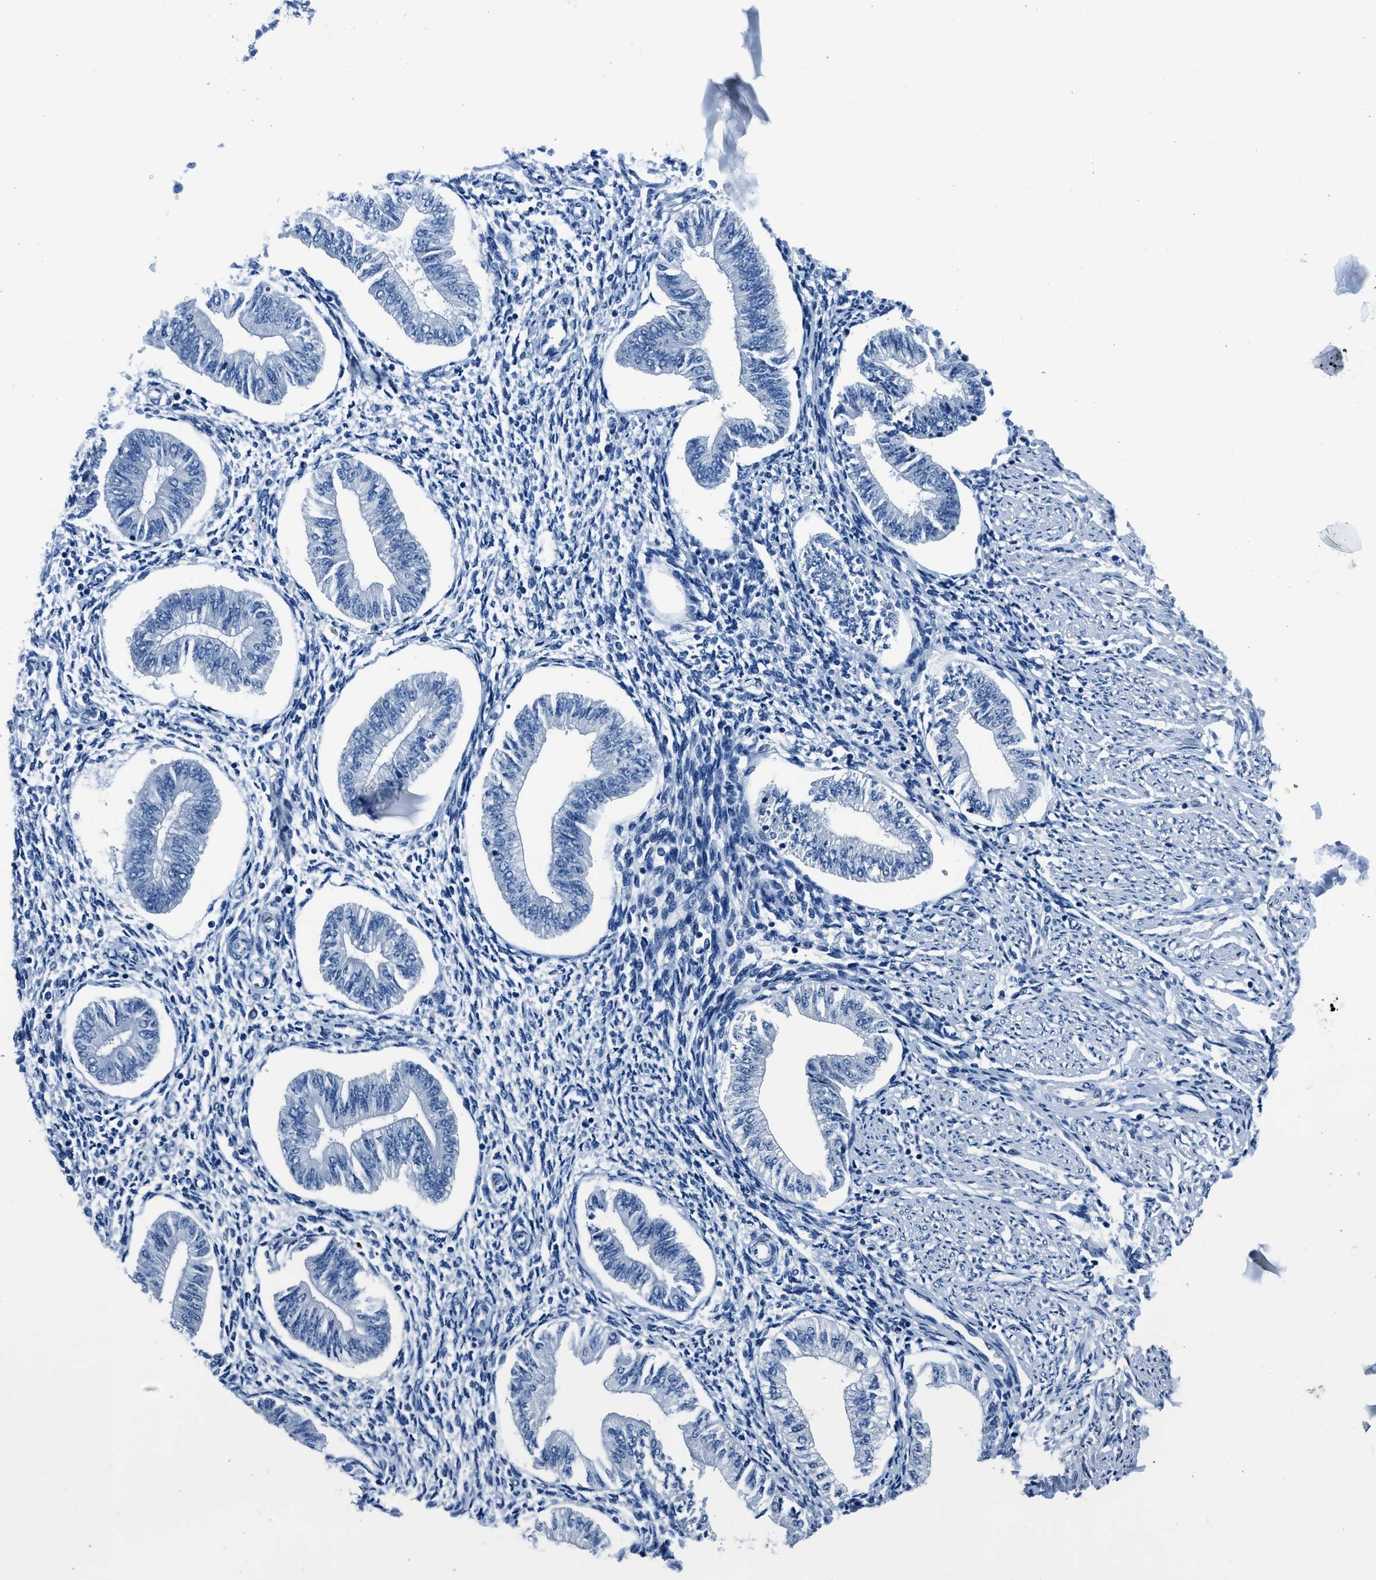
{"staining": {"intensity": "negative", "quantity": "none", "location": "none"}, "tissue": "endometrium", "cell_type": "Cells in endometrial stroma", "image_type": "normal", "snomed": [{"axis": "morphology", "description": "Normal tissue, NOS"}, {"axis": "topography", "description": "Endometrium"}], "caption": "Immunohistochemistry (IHC) of unremarkable human endometrium exhibits no expression in cells in endometrial stroma. (Brightfield microscopy of DAB (3,3'-diaminobenzidine) immunohistochemistry at high magnification).", "gene": "GJA3", "patient": {"sex": "female", "age": 50}}